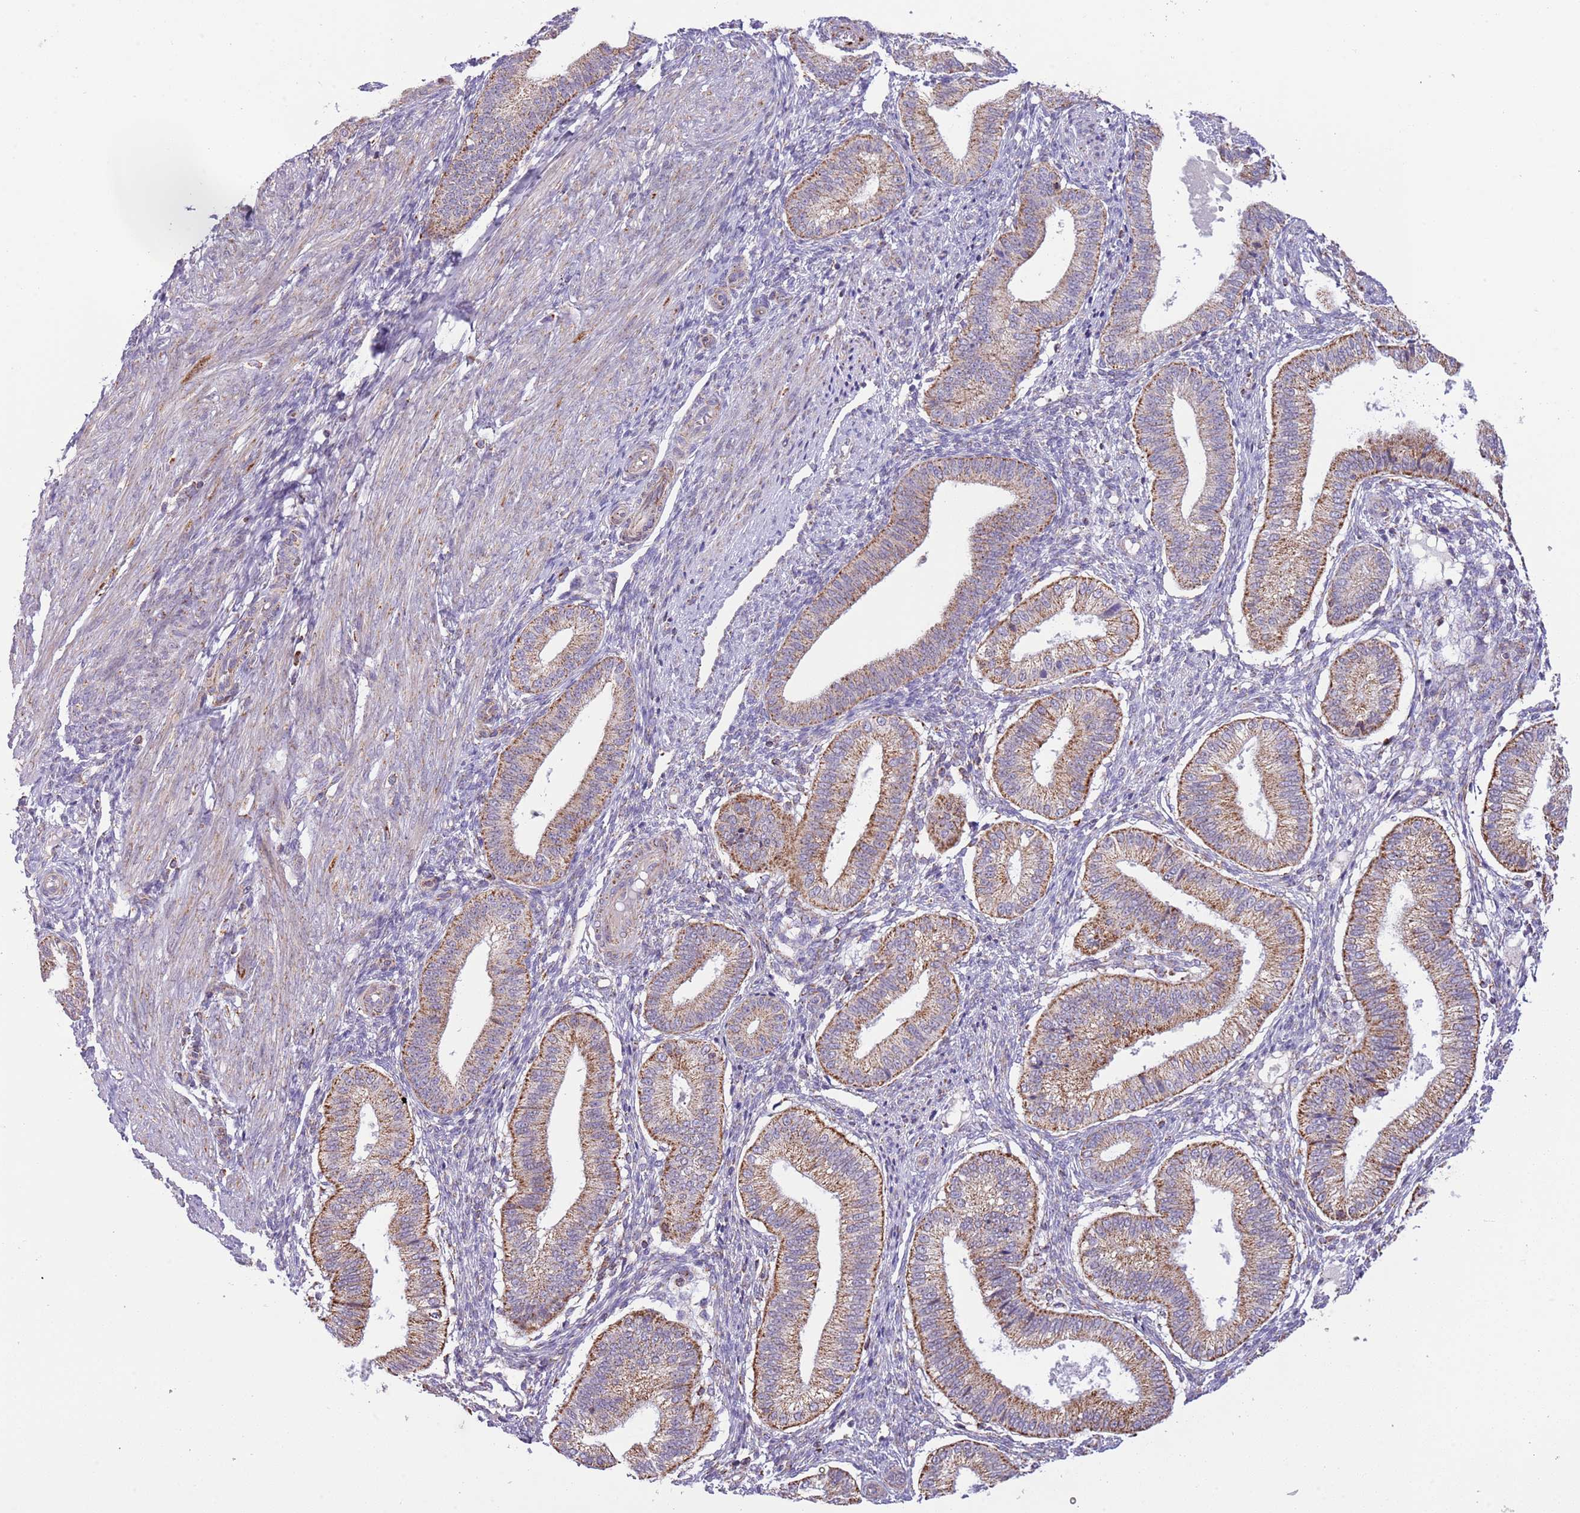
{"staining": {"intensity": "weak", "quantity": "<25%", "location": "cytoplasmic/membranous"}, "tissue": "endometrium", "cell_type": "Cells in endometrial stroma", "image_type": "normal", "snomed": [{"axis": "morphology", "description": "Normal tissue, NOS"}, {"axis": "topography", "description": "Endometrium"}], "caption": "A high-resolution photomicrograph shows IHC staining of unremarkable endometrium, which reveals no significant positivity in cells in endometrial stroma.", "gene": "LHX6", "patient": {"sex": "female", "age": 39}}